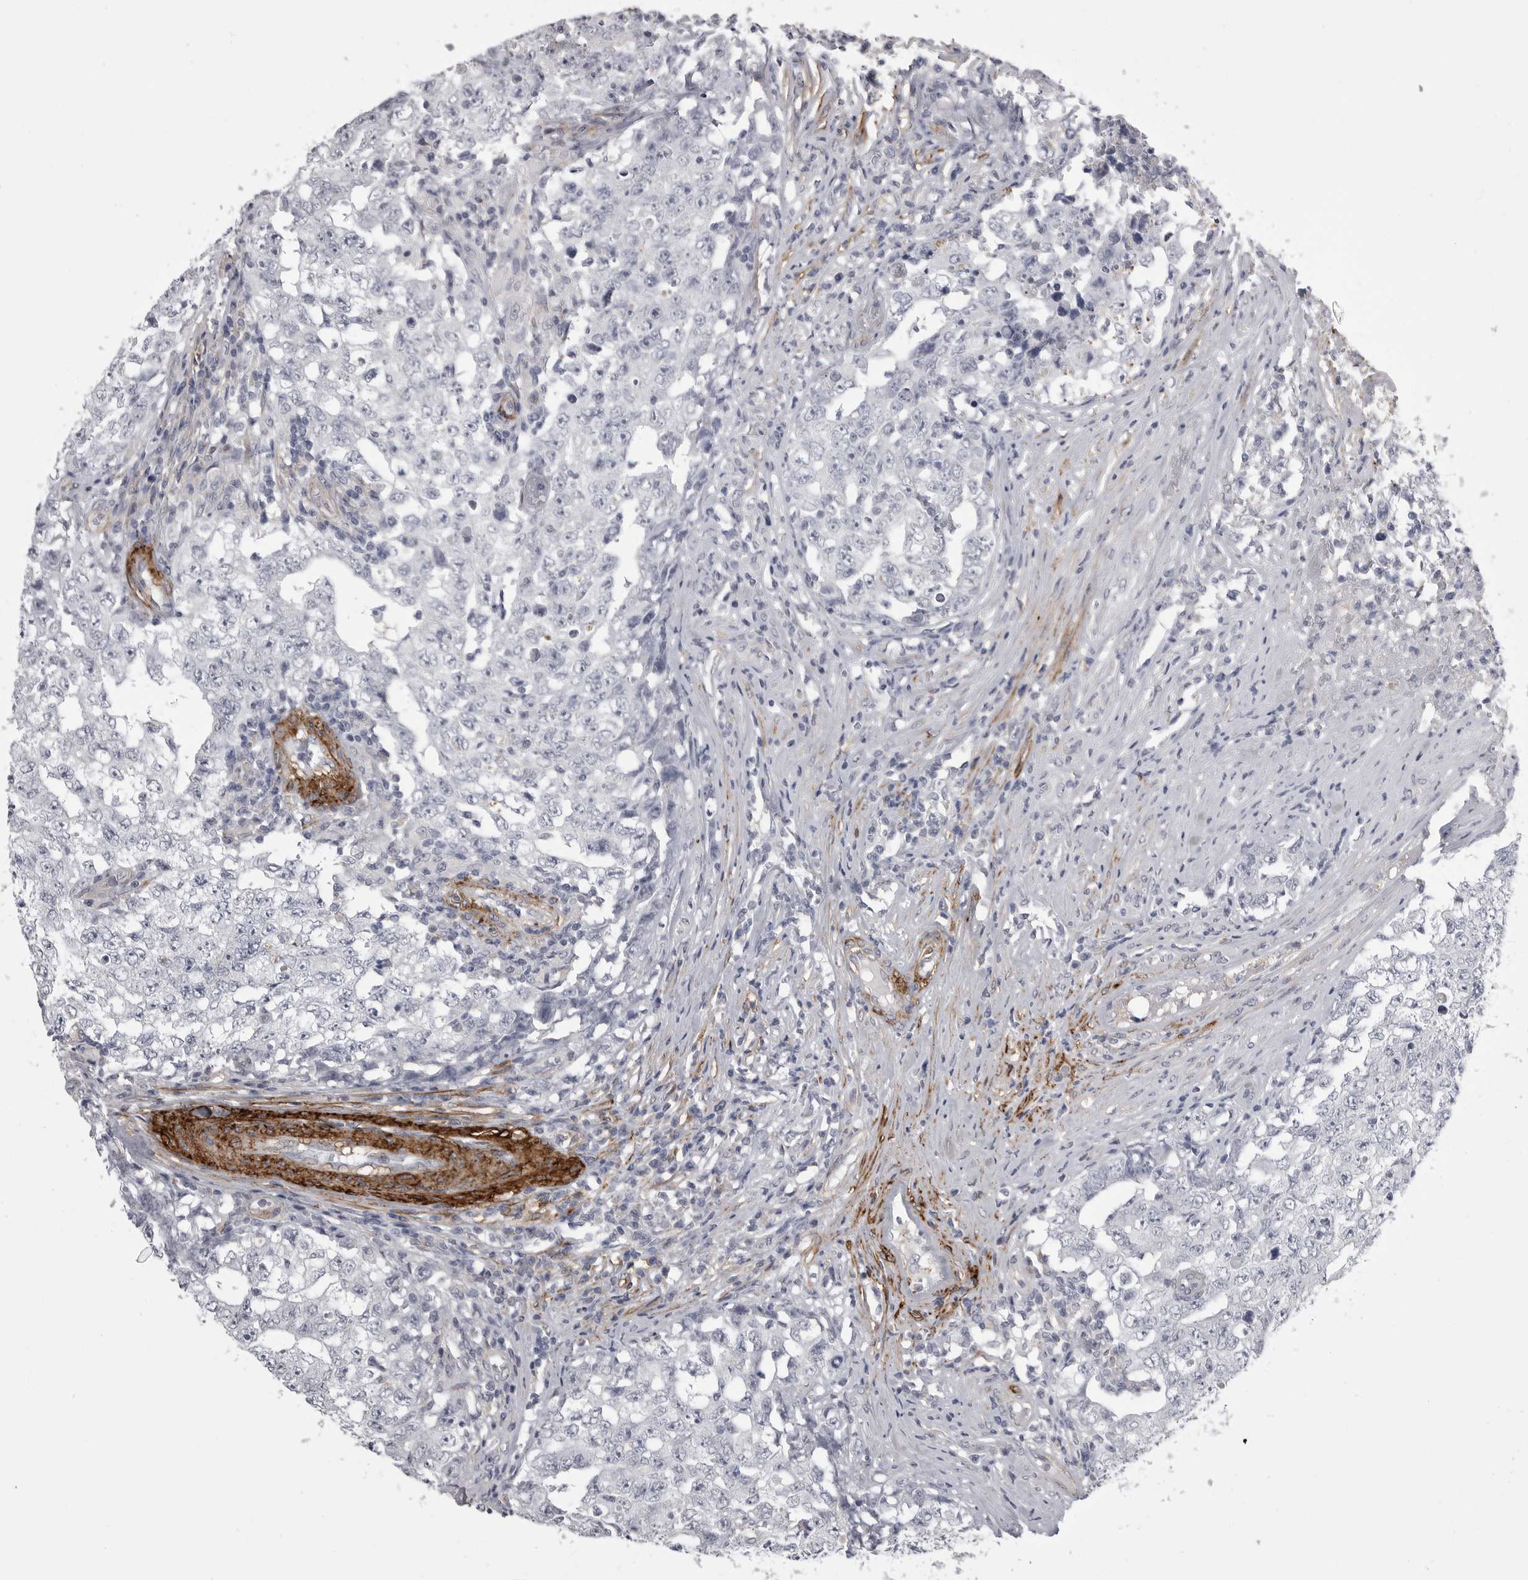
{"staining": {"intensity": "negative", "quantity": "none", "location": "none"}, "tissue": "testis cancer", "cell_type": "Tumor cells", "image_type": "cancer", "snomed": [{"axis": "morphology", "description": "Carcinoma, Embryonal, NOS"}, {"axis": "topography", "description": "Testis"}], "caption": "An image of human embryonal carcinoma (testis) is negative for staining in tumor cells.", "gene": "AOC3", "patient": {"sex": "male", "age": 26}}